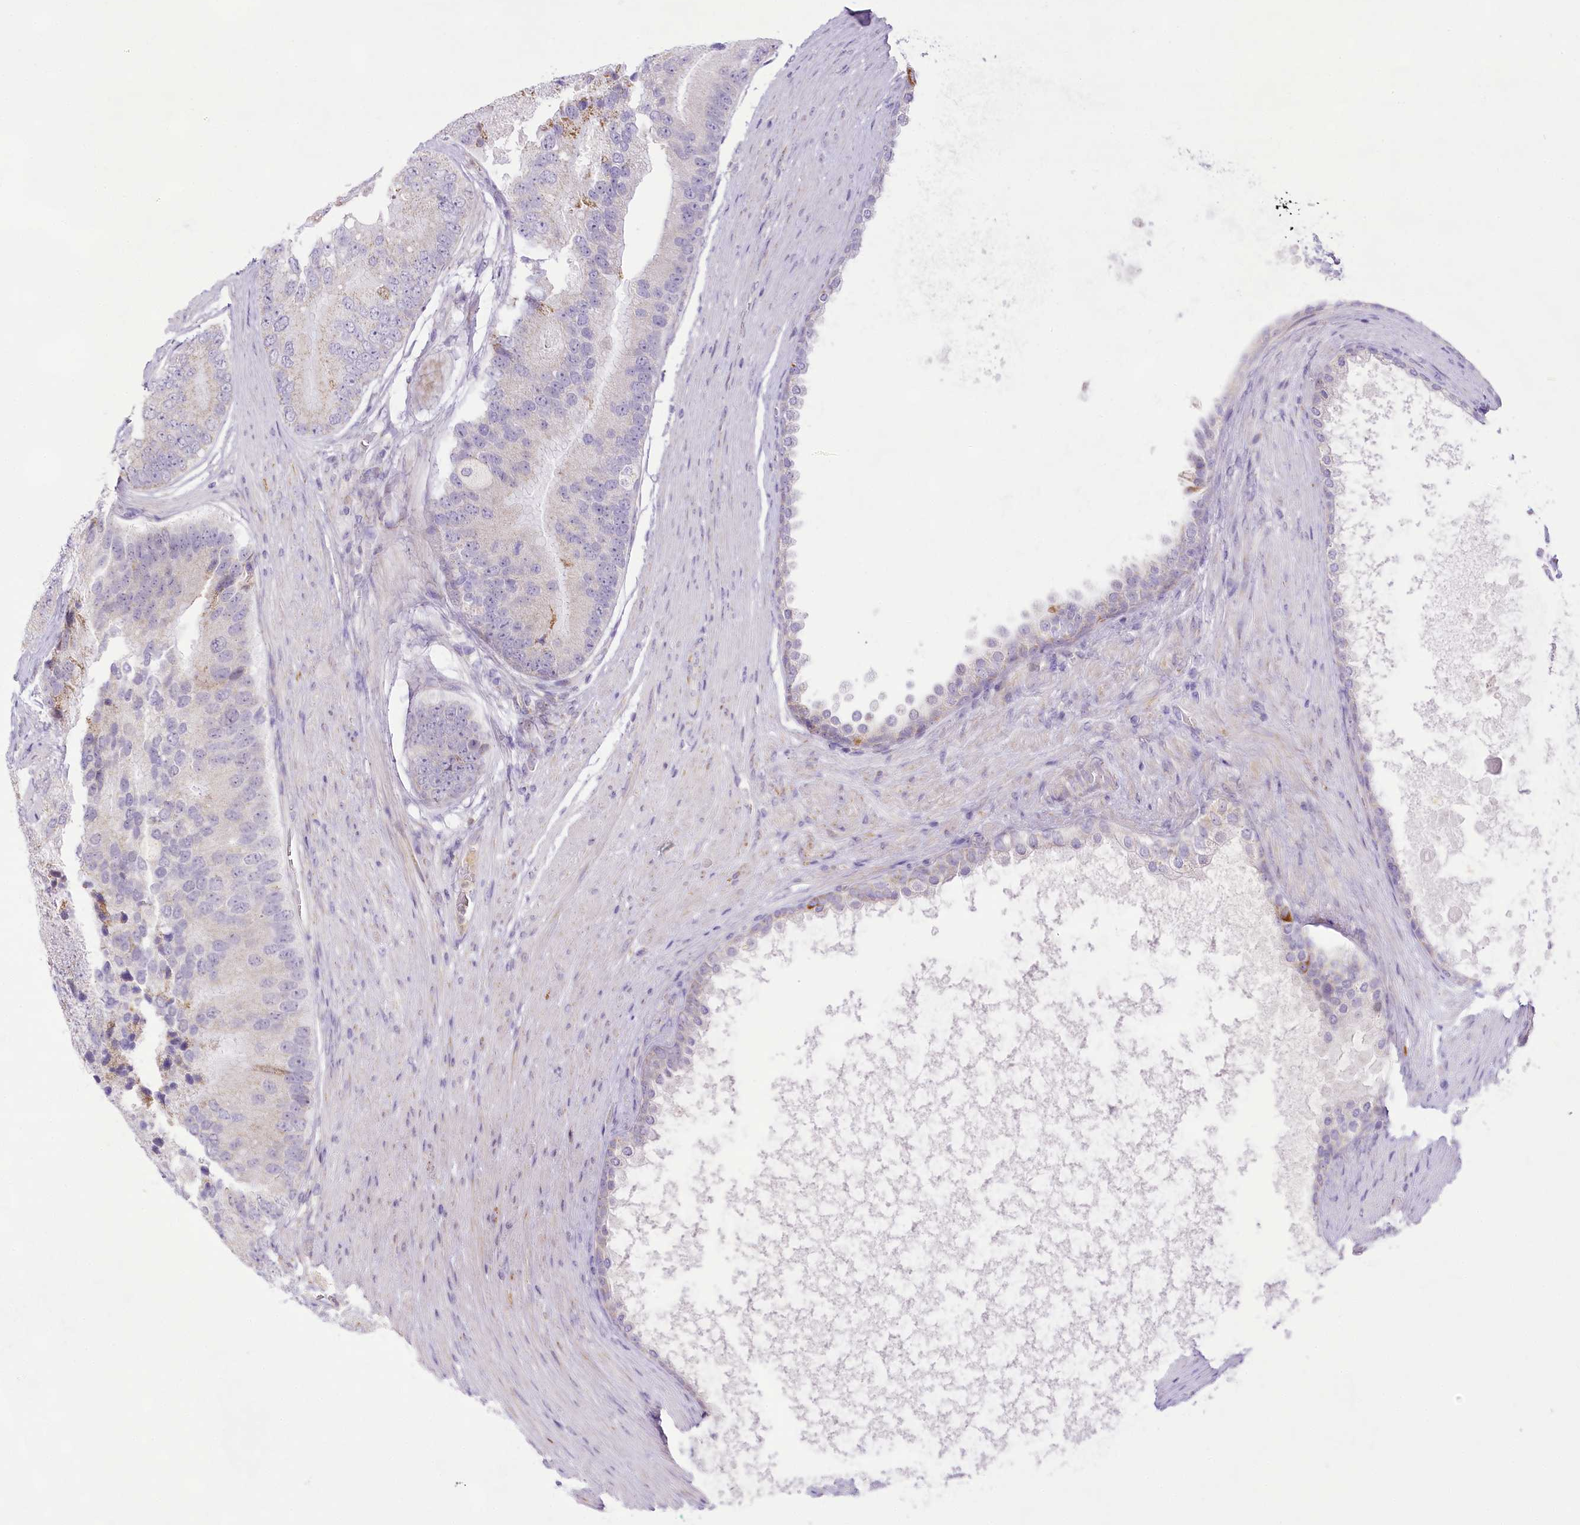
{"staining": {"intensity": "negative", "quantity": "none", "location": "none"}, "tissue": "prostate cancer", "cell_type": "Tumor cells", "image_type": "cancer", "snomed": [{"axis": "morphology", "description": "Adenocarcinoma, High grade"}, {"axis": "topography", "description": "Prostate"}], "caption": "The histopathology image reveals no staining of tumor cells in adenocarcinoma (high-grade) (prostate).", "gene": "CCDC30", "patient": {"sex": "male", "age": 70}}